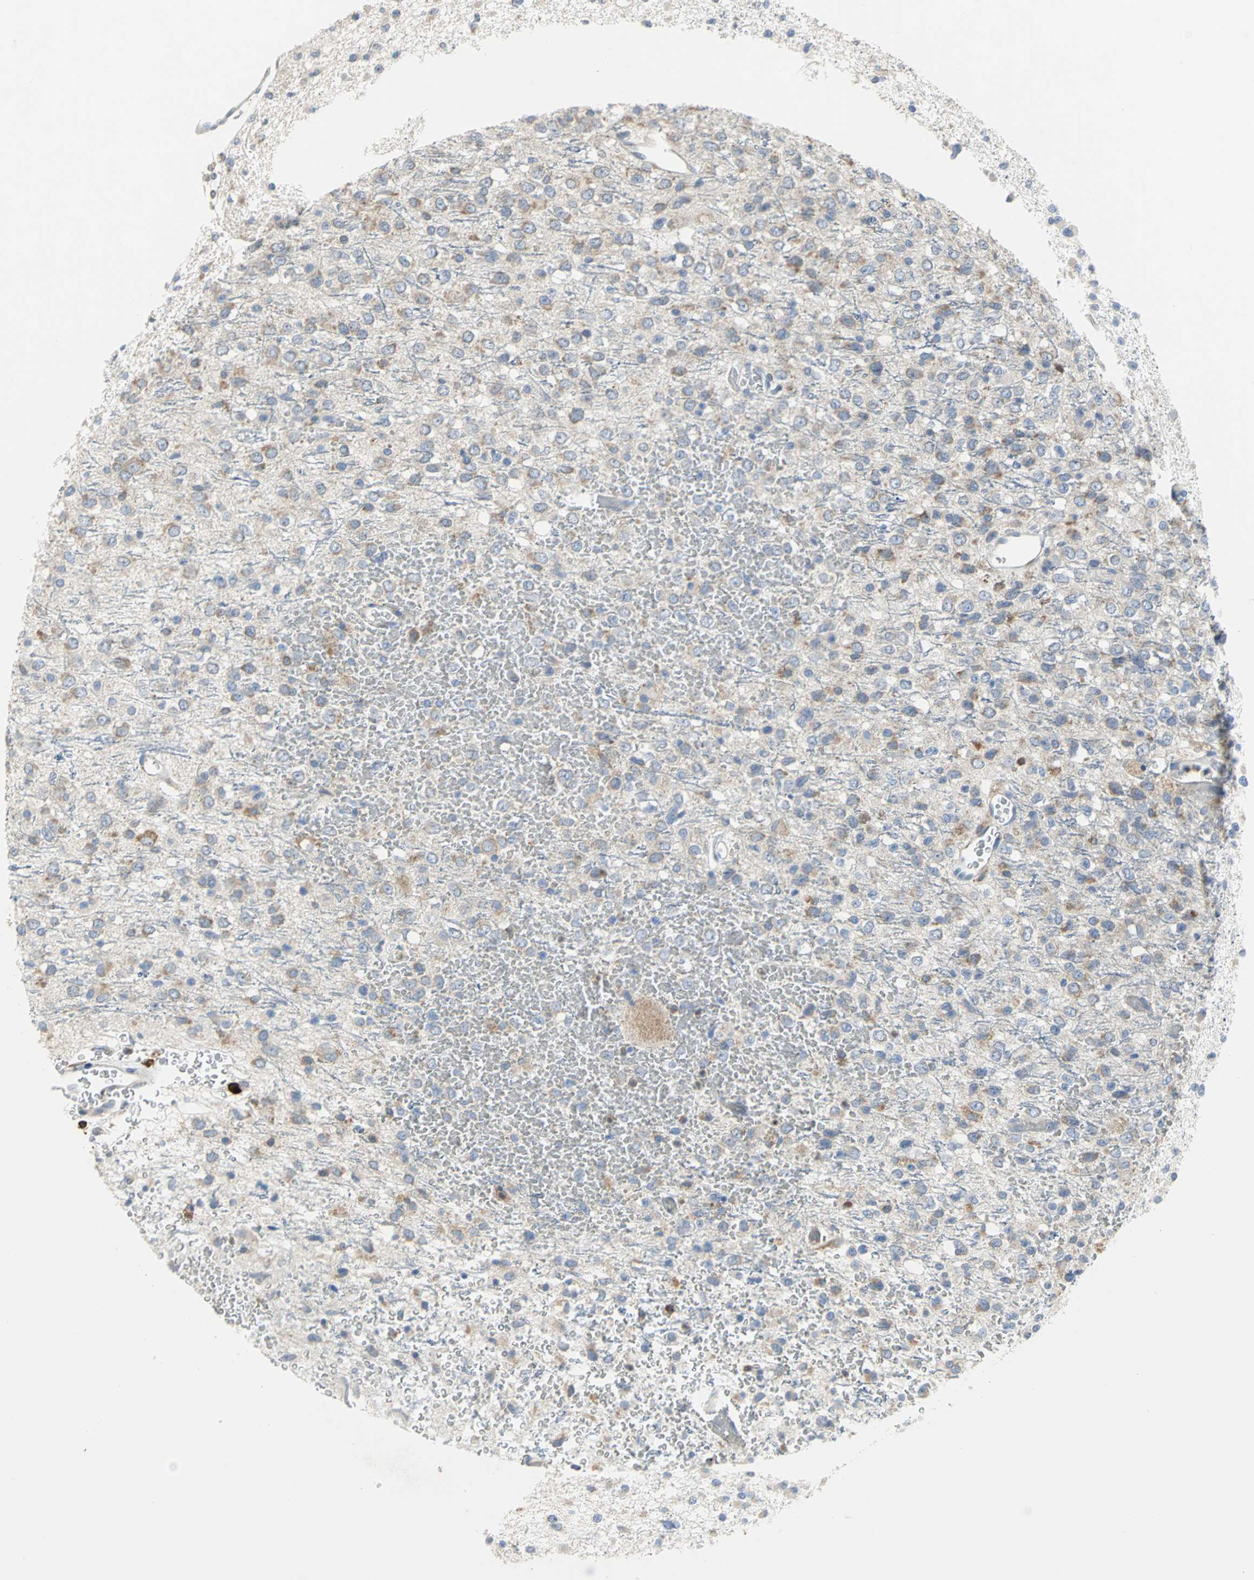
{"staining": {"intensity": "weak", "quantity": "25%-75%", "location": "cytoplasmic/membranous"}, "tissue": "glioma", "cell_type": "Tumor cells", "image_type": "cancer", "snomed": [{"axis": "morphology", "description": "Glioma, malignant, High grade"}, {"axis": "topography", "description": "pancreas cauda"}], "caption": "Immunohistochemical staining of human glioma exhibits weak cytoplasmic/membranous protein expression in approximately 25%-75% of tumor cells.", "gene": "SDF2L1", "patient": {"sex": "male", "age": 60}}